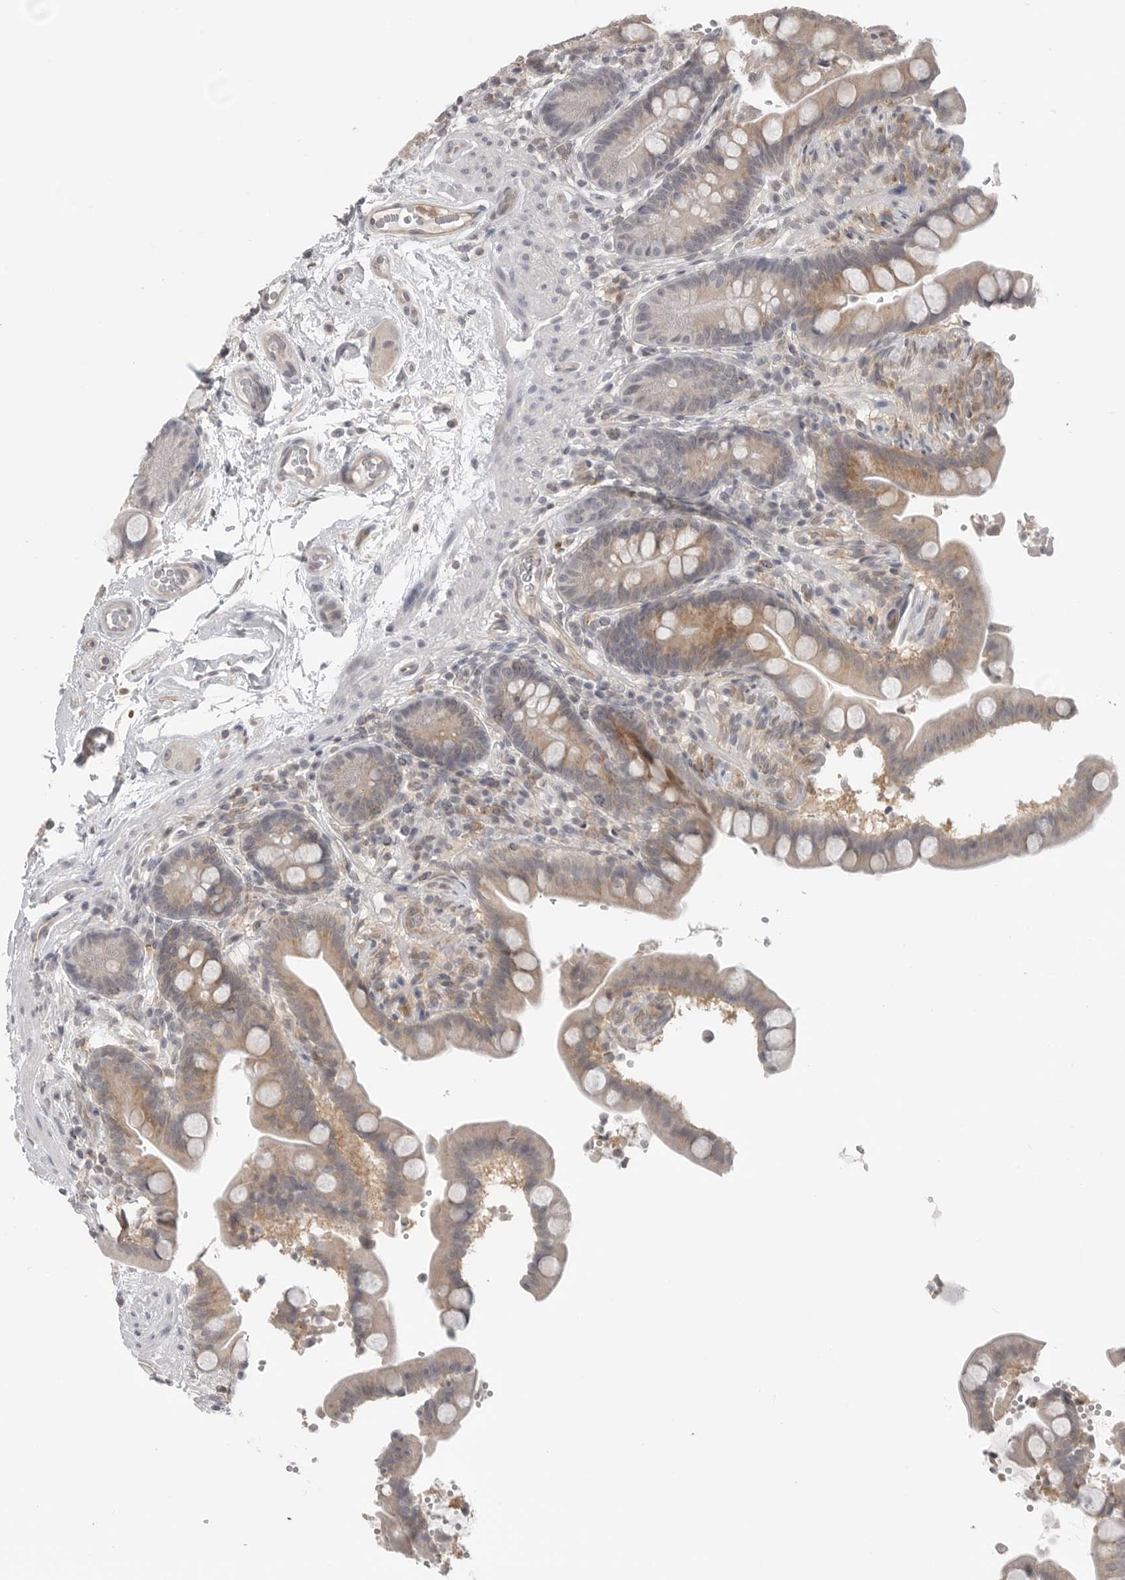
{"staining": {"intensity": "negative", "quantity": "none", "location": "none"}, "tissue": "colon", "cell_type": "Endothelial cells", "image_type": "normal", "snomed": [{"axis": "morphology", "description": "Normal tissue, NOS"}, {"axis": "topography", "description": "Smooth muscle"}, {"axis": "topography", "description": "Colon"}], "caption": "IHC of normal colon exhibits no expression in endothelial cells. (DAB (3,3'-diaminobenzidine) immunohistochemistry with hematoxylin counter stain).", "gene": "IFNGR1", "patient": {"sex": "male", "age": 73}}